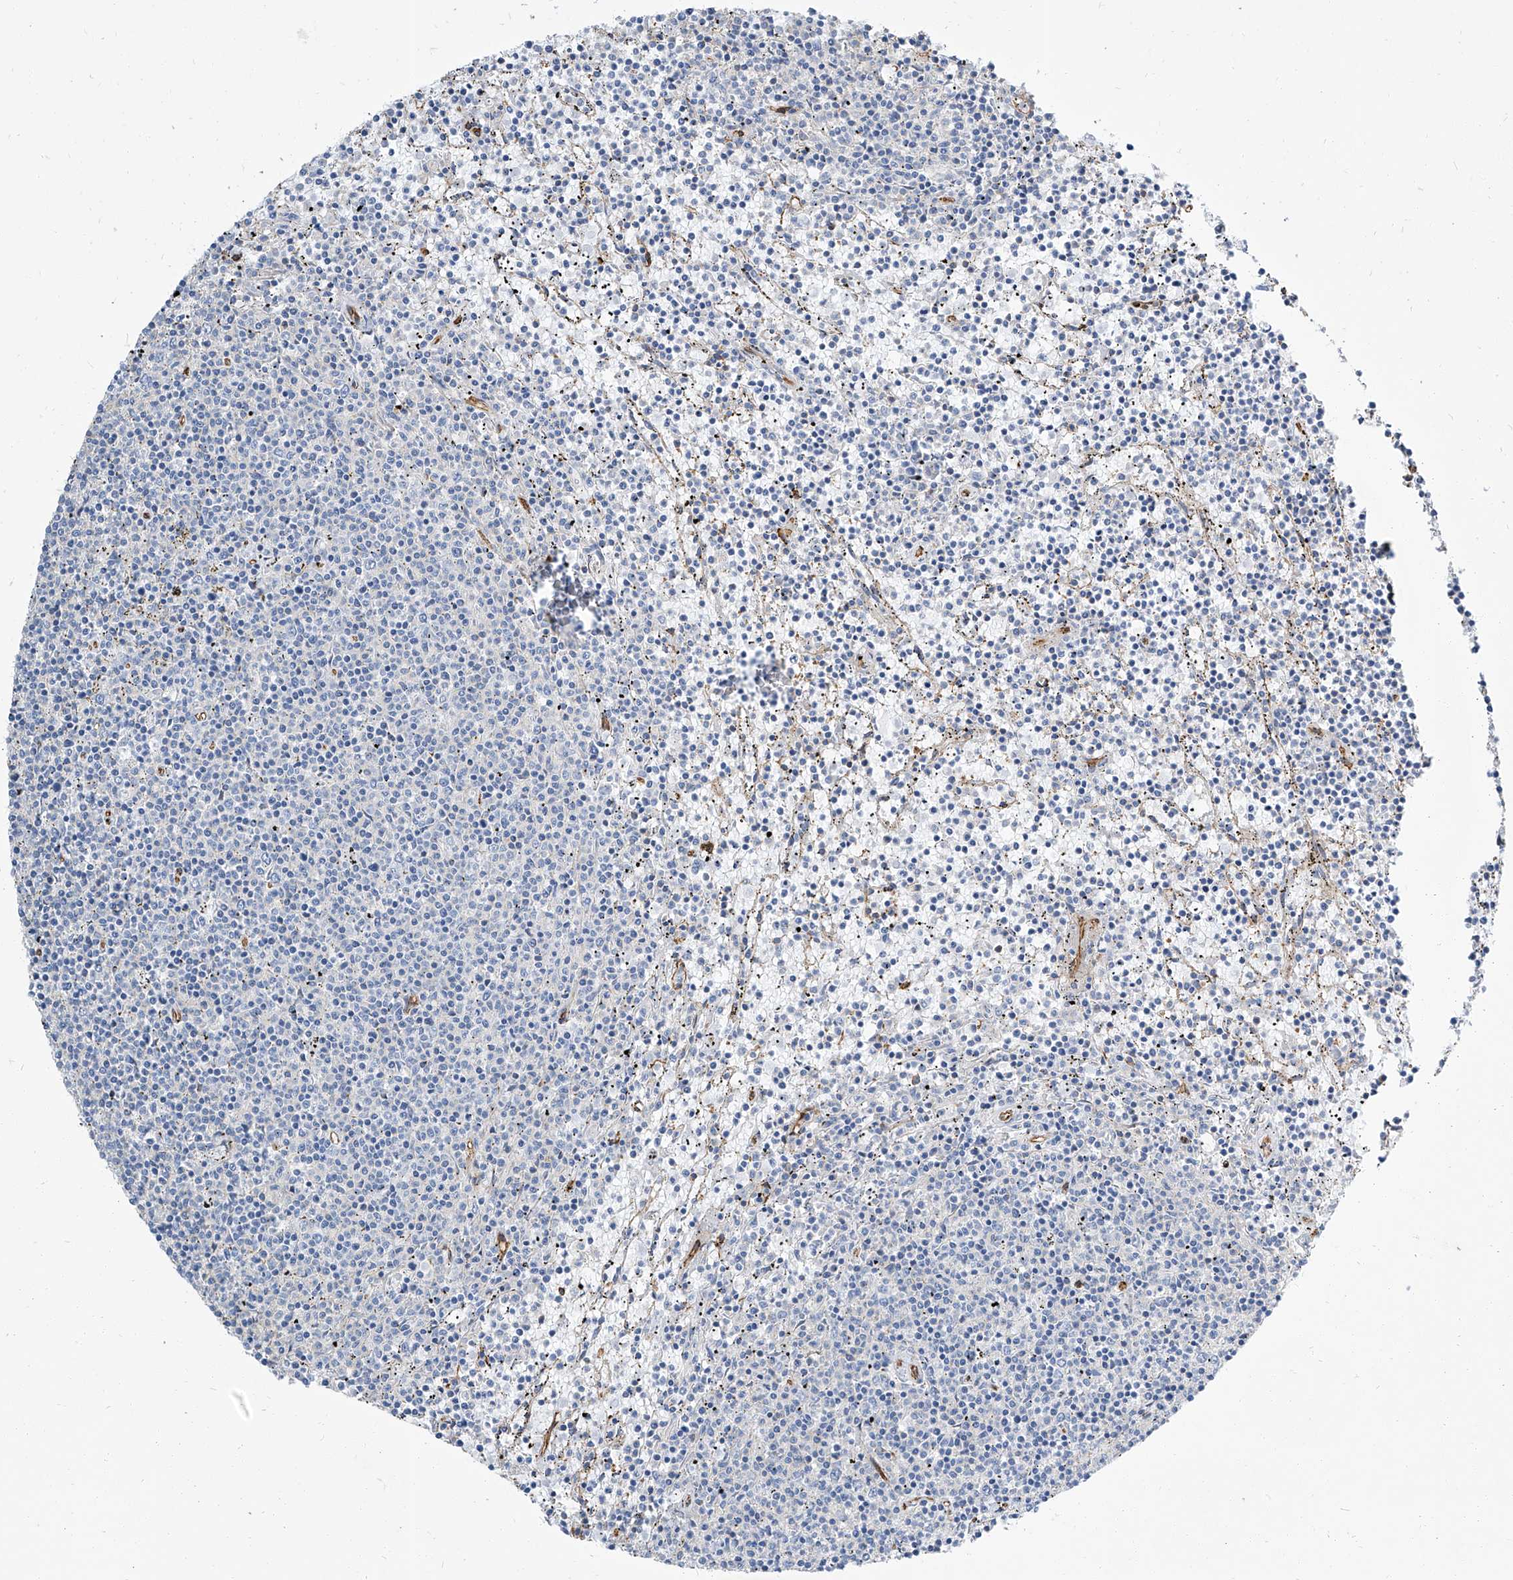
{"staining": {"intensity": "negative", "quantity": "none", "location": "none"}, "tissue": "lymphoma", "cell_type": "Tumor cells", "image_type": "cancer", "snomed": [{"axis": "morphology", "description": "Malignant lymphoma, non-Hodgkin's type, Low grade"}, {"axis": "topography", "description": "Spleen"}], "caption": "Immunohistochemical staining of human low-grade malignant lymphoma, non-Hodgkin's type reveals no significant staining in tumor cells.", "gene": "TXLNB", "patient": {"sex": "female", "age": 50}}